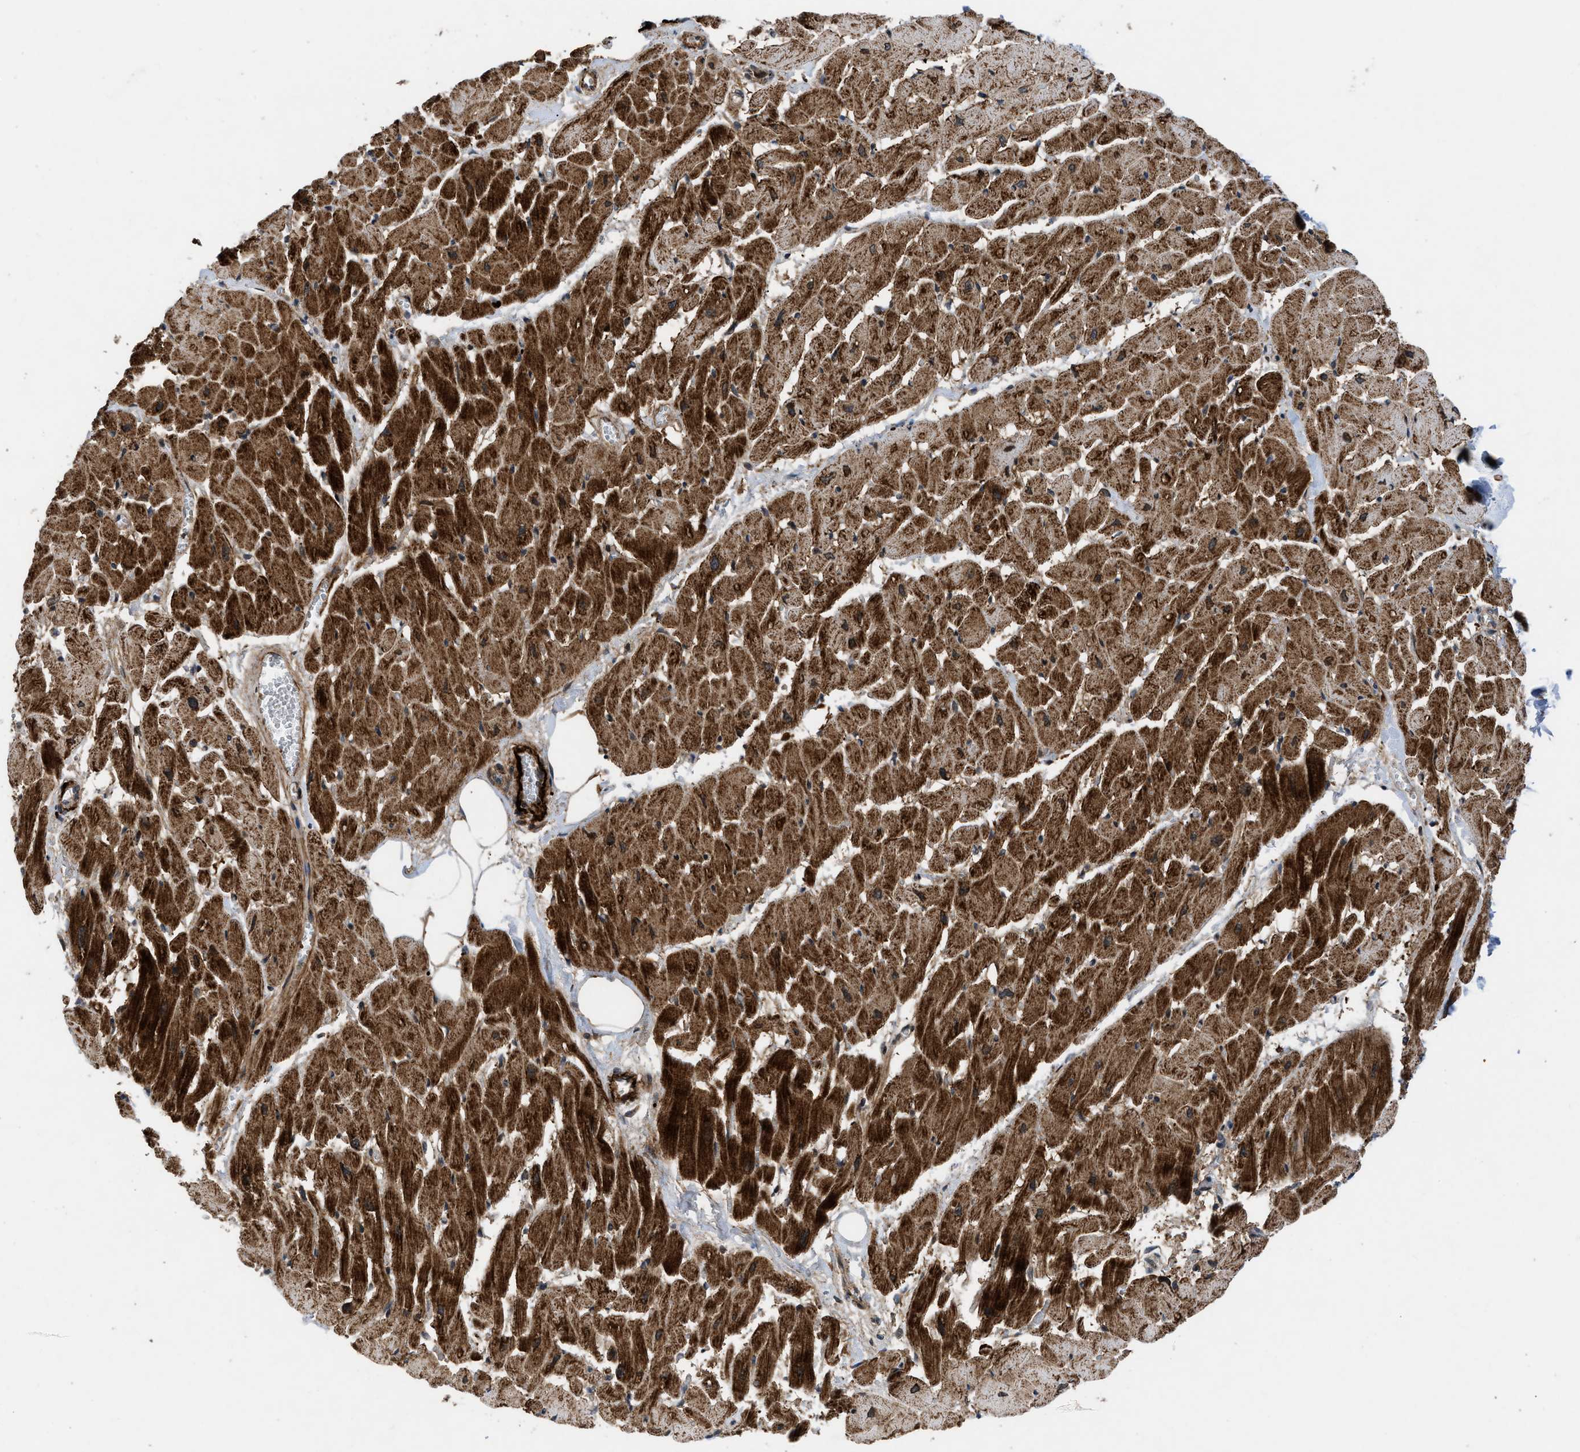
{"staining": {"intensity": "moderate", "quantity": ">75%", "location": "cytoplasmic/membranous"}, "tissue": "heart muscle", "cell_type": "Cardiomyocytes", "image_type": "normal", "snomed": [{"axis": "morphology", "description": "Normal tissue, NOS"}, {"axis": "topography", "description": "Heart"}], "caption": "Normal heart muscle exhibits moderate cytoplasmic/membranous positivity in approximately >75% of cardiomyocytes (Brightfield microscopy of DAB IHC at high magnification)..", "gene": "AP3M2", "patient": {"sex": "female", "age": 19}}